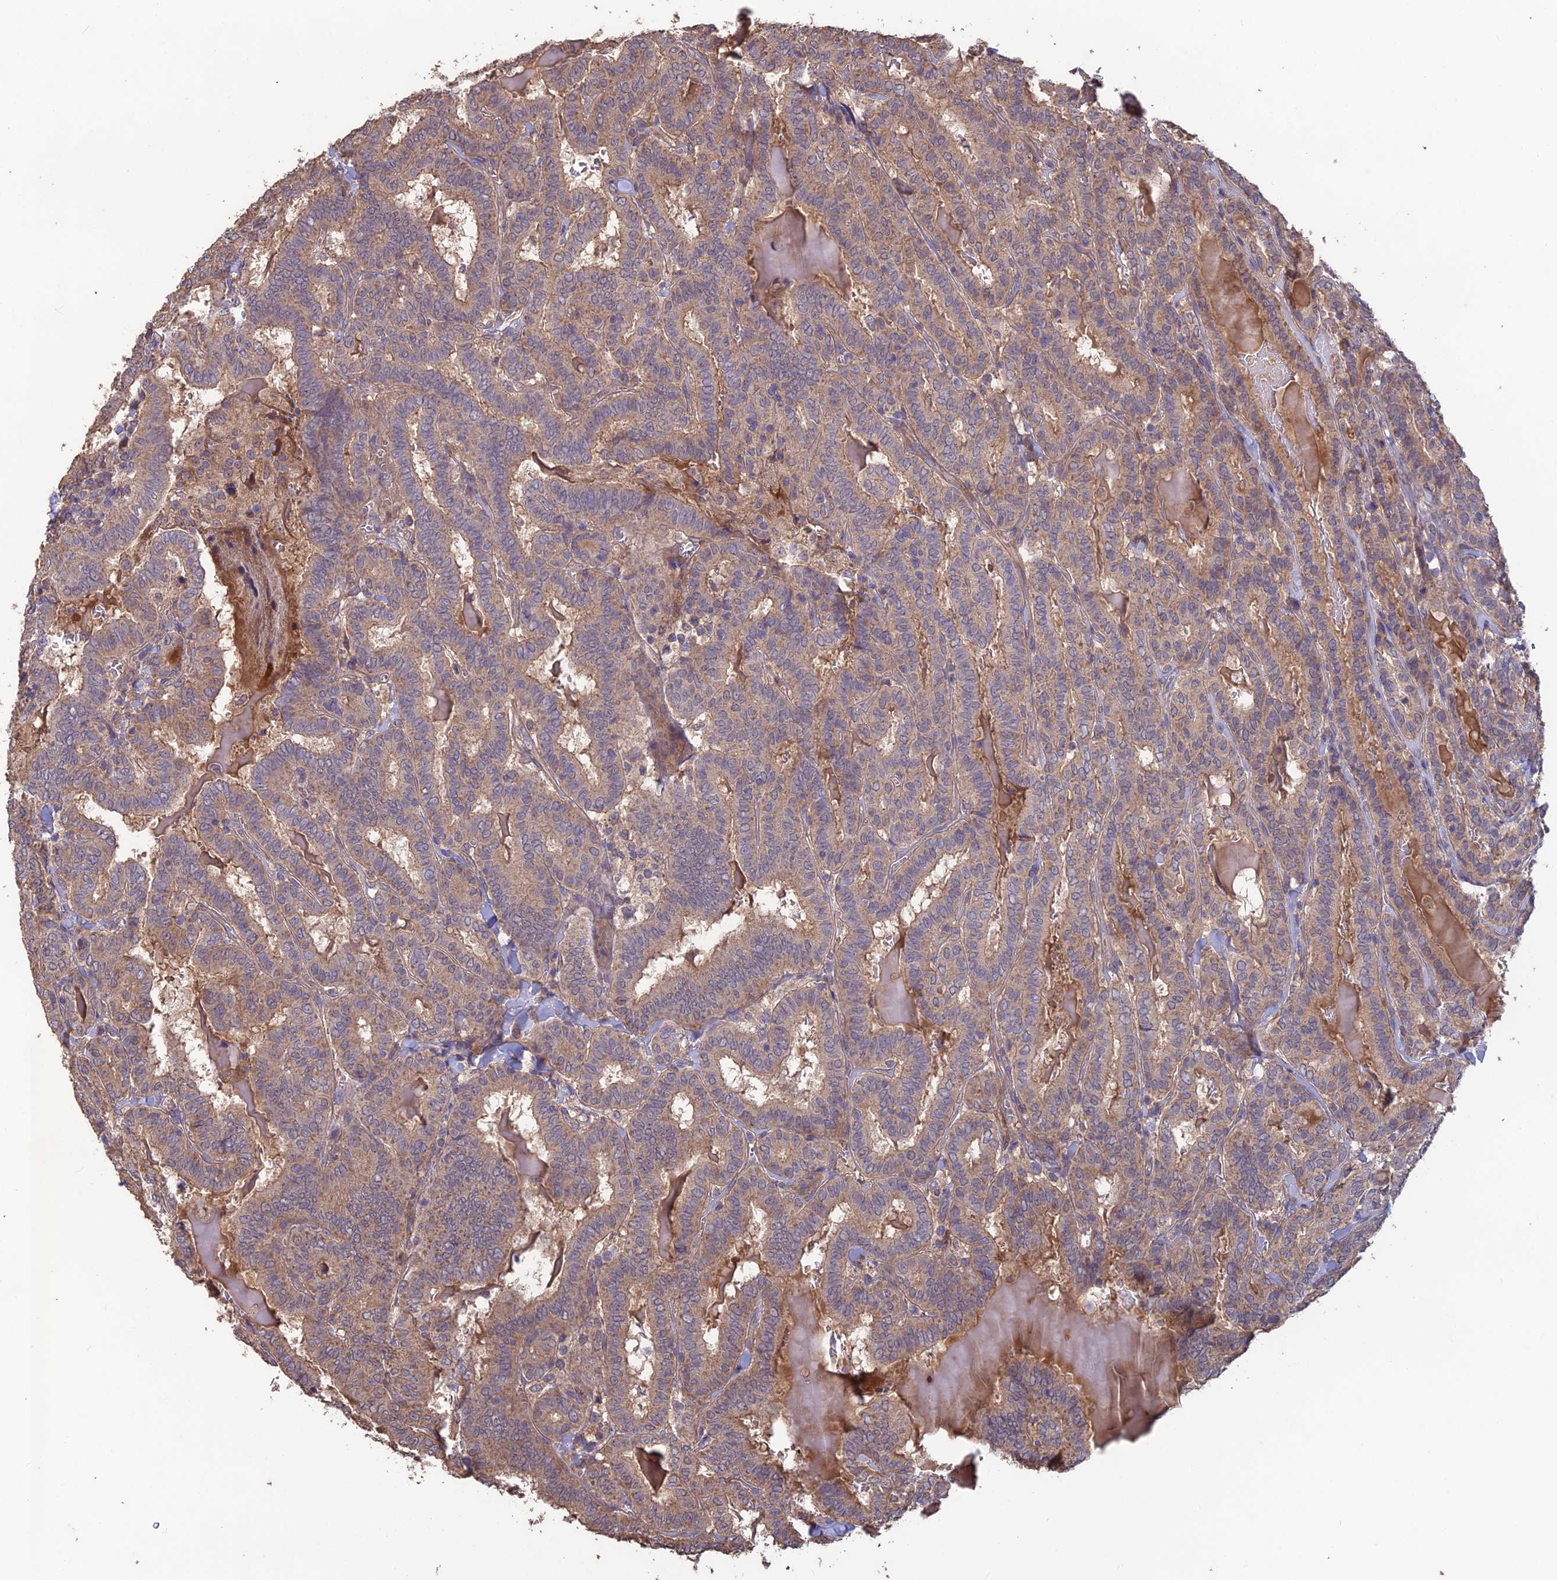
{"staining": {"intensity": "weak", "quantity": "25%-75%", "location": "cytoplasmic/membranous"}, "tissue": "thyroid cancer", "cell_type": "Tumor cells", "image_type": "cancer", "snomed": [{"axis": "morphology", "description": "Papillary adenocarcinoma, NOS"}, {"axis": "topography", "description": "Thyroid gland"}], "caption": "A photomicrograph of papillary adenocarcinoma (thyroid) stained for a protein reveals weak cytoplasmic/membranous brown staining in tumor cells.", "gene": "SHISA5", "patient": {"sex": "female", "age": 72}}